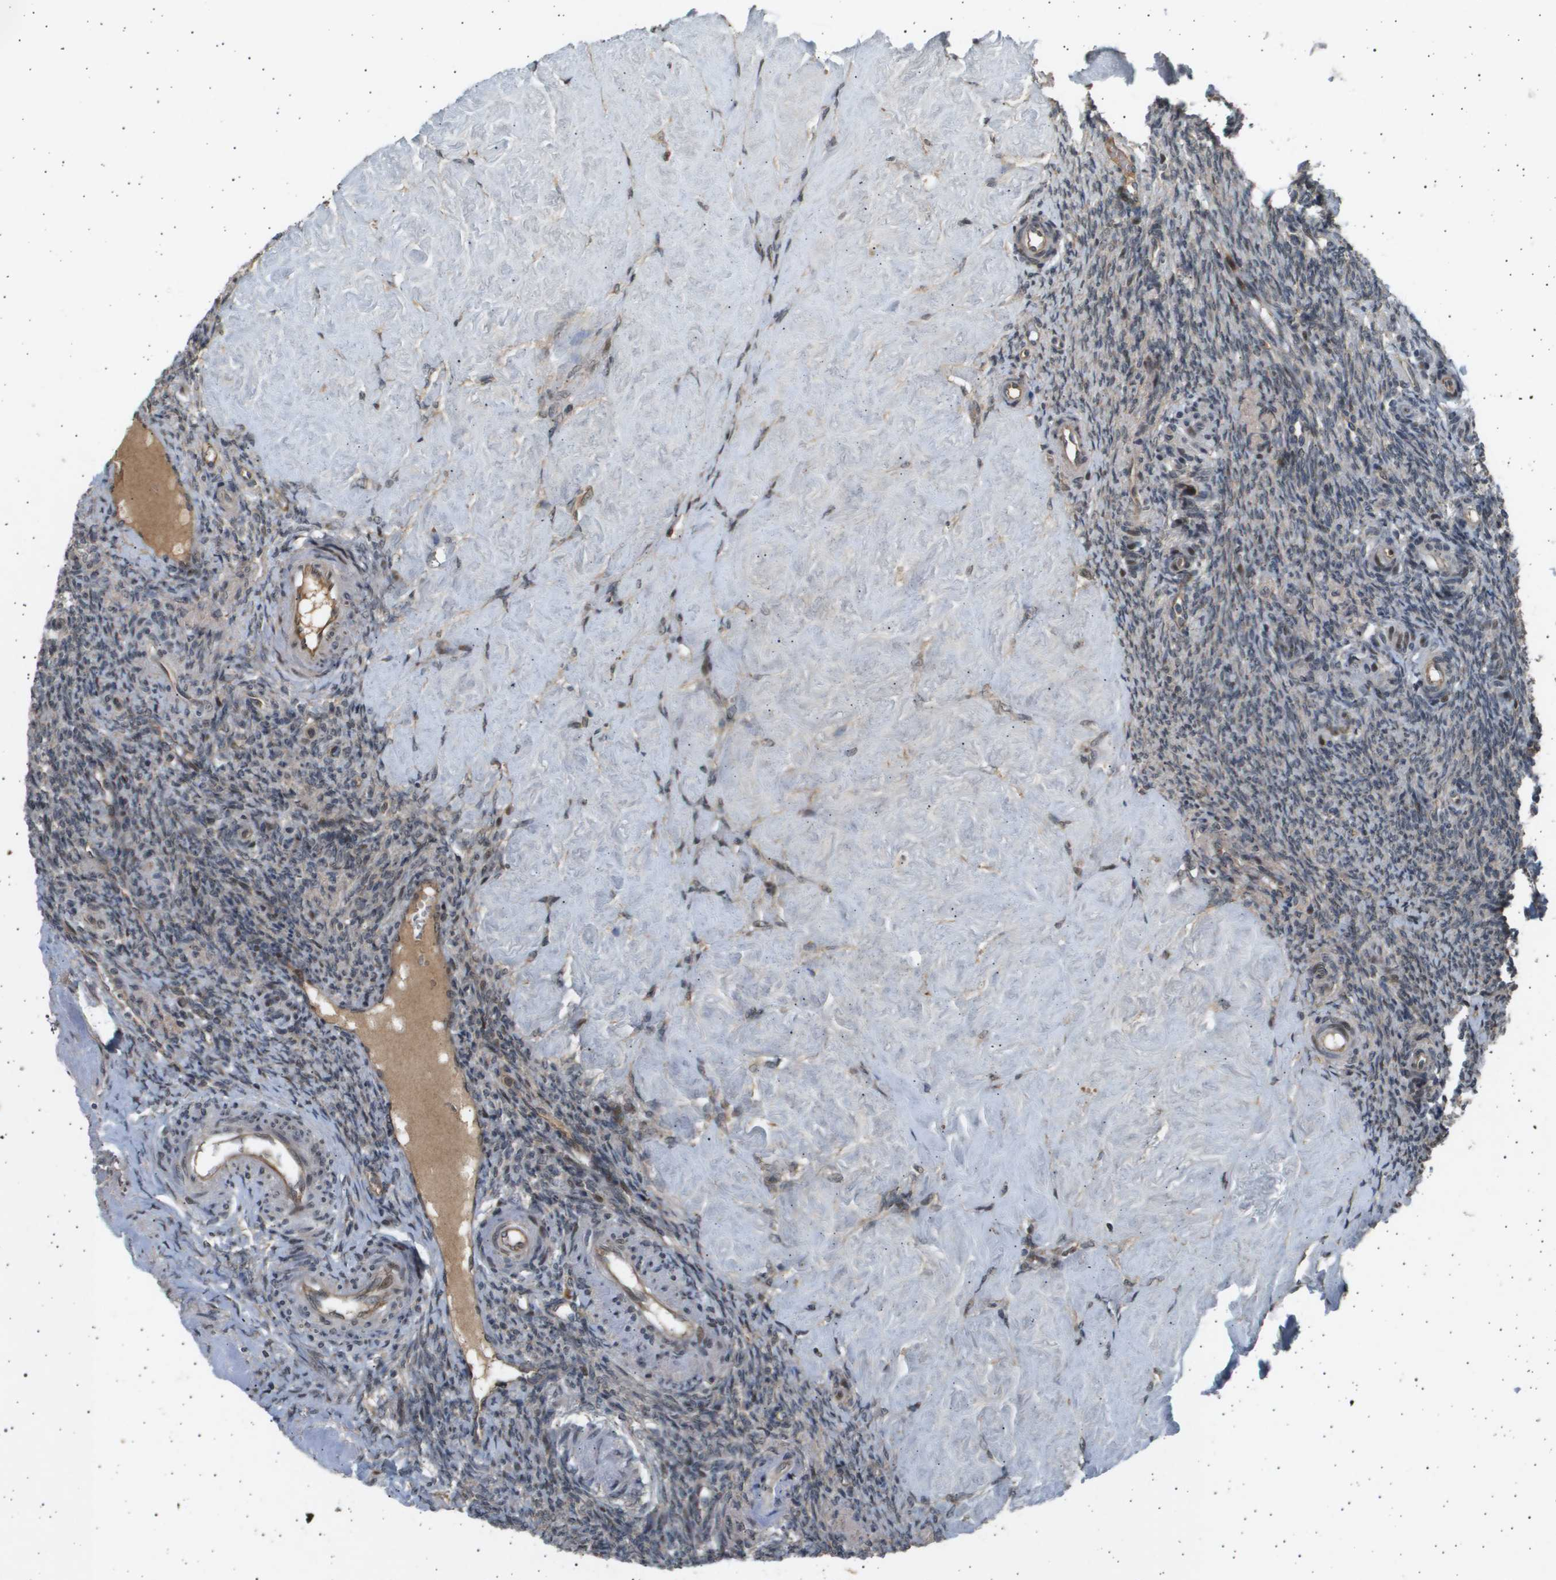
{"staining": {"intensity": "moderate", "quantity": ">75%", "location": "cytoplasmic/membranous"}, "tissue": "ovary", "cell_type": "Follicle cells", "image_type": "normal", "snomed": [{"axis": "morphology", "description": "Normal tissue, NOS"}, {"axis": "topography", "description": "Ovary"}], "caption": "Immunohistochemistry (IHC) photomicrograph of unremarkable human ovary stained for a protein (brown), which exhibits medium levels of moderate cytoplasmic/membranous staining in about >75% of follicle cells.", "gene": "TNRC6A", "patient": {"sex": "female", "age": 41}}